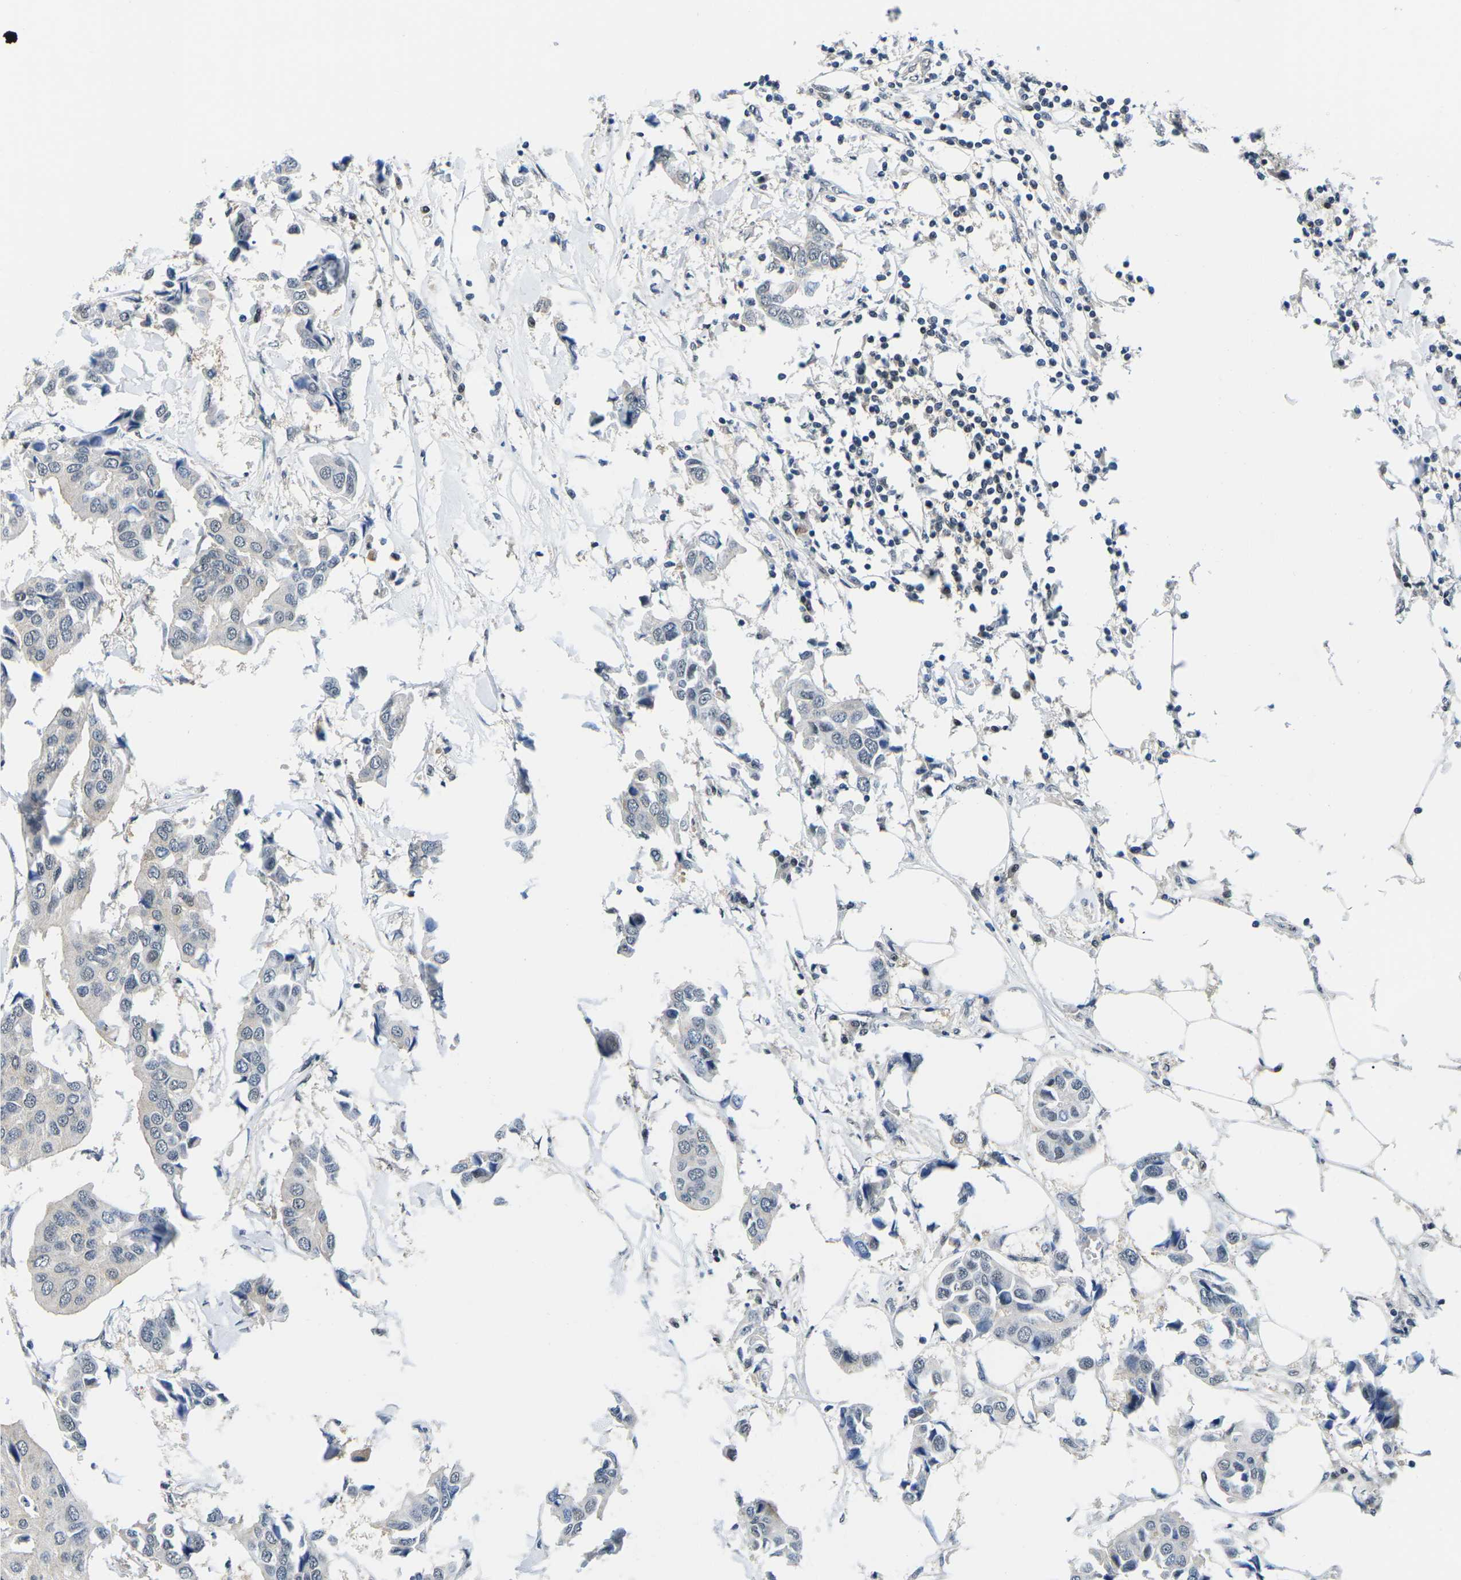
{"staining": {"intensity": "negative", "quantity": "none", "location": "none"}, "tissue": "breast cancer", "cell_type": "Tumor cells", "image_type": "cancer", "snomed": [{"axis": "morphology", "description": "Duct carcinoma"}, {"axis": "topography", "description": "Breast"}], "caption": "A photomicrograph of breast cancer (invasive ductal carcinoma) stained for a protein displays no brown staining in tumor cells. The staining was performed using DAB (3,3'-diaminobenzidine) to visualize the protein expression in brown, while the nuclei were stained in blue with hematoxylin (Magnification: 20x).", "gene": "UBA7", "patient": {"sex": "female", "age": 80}}